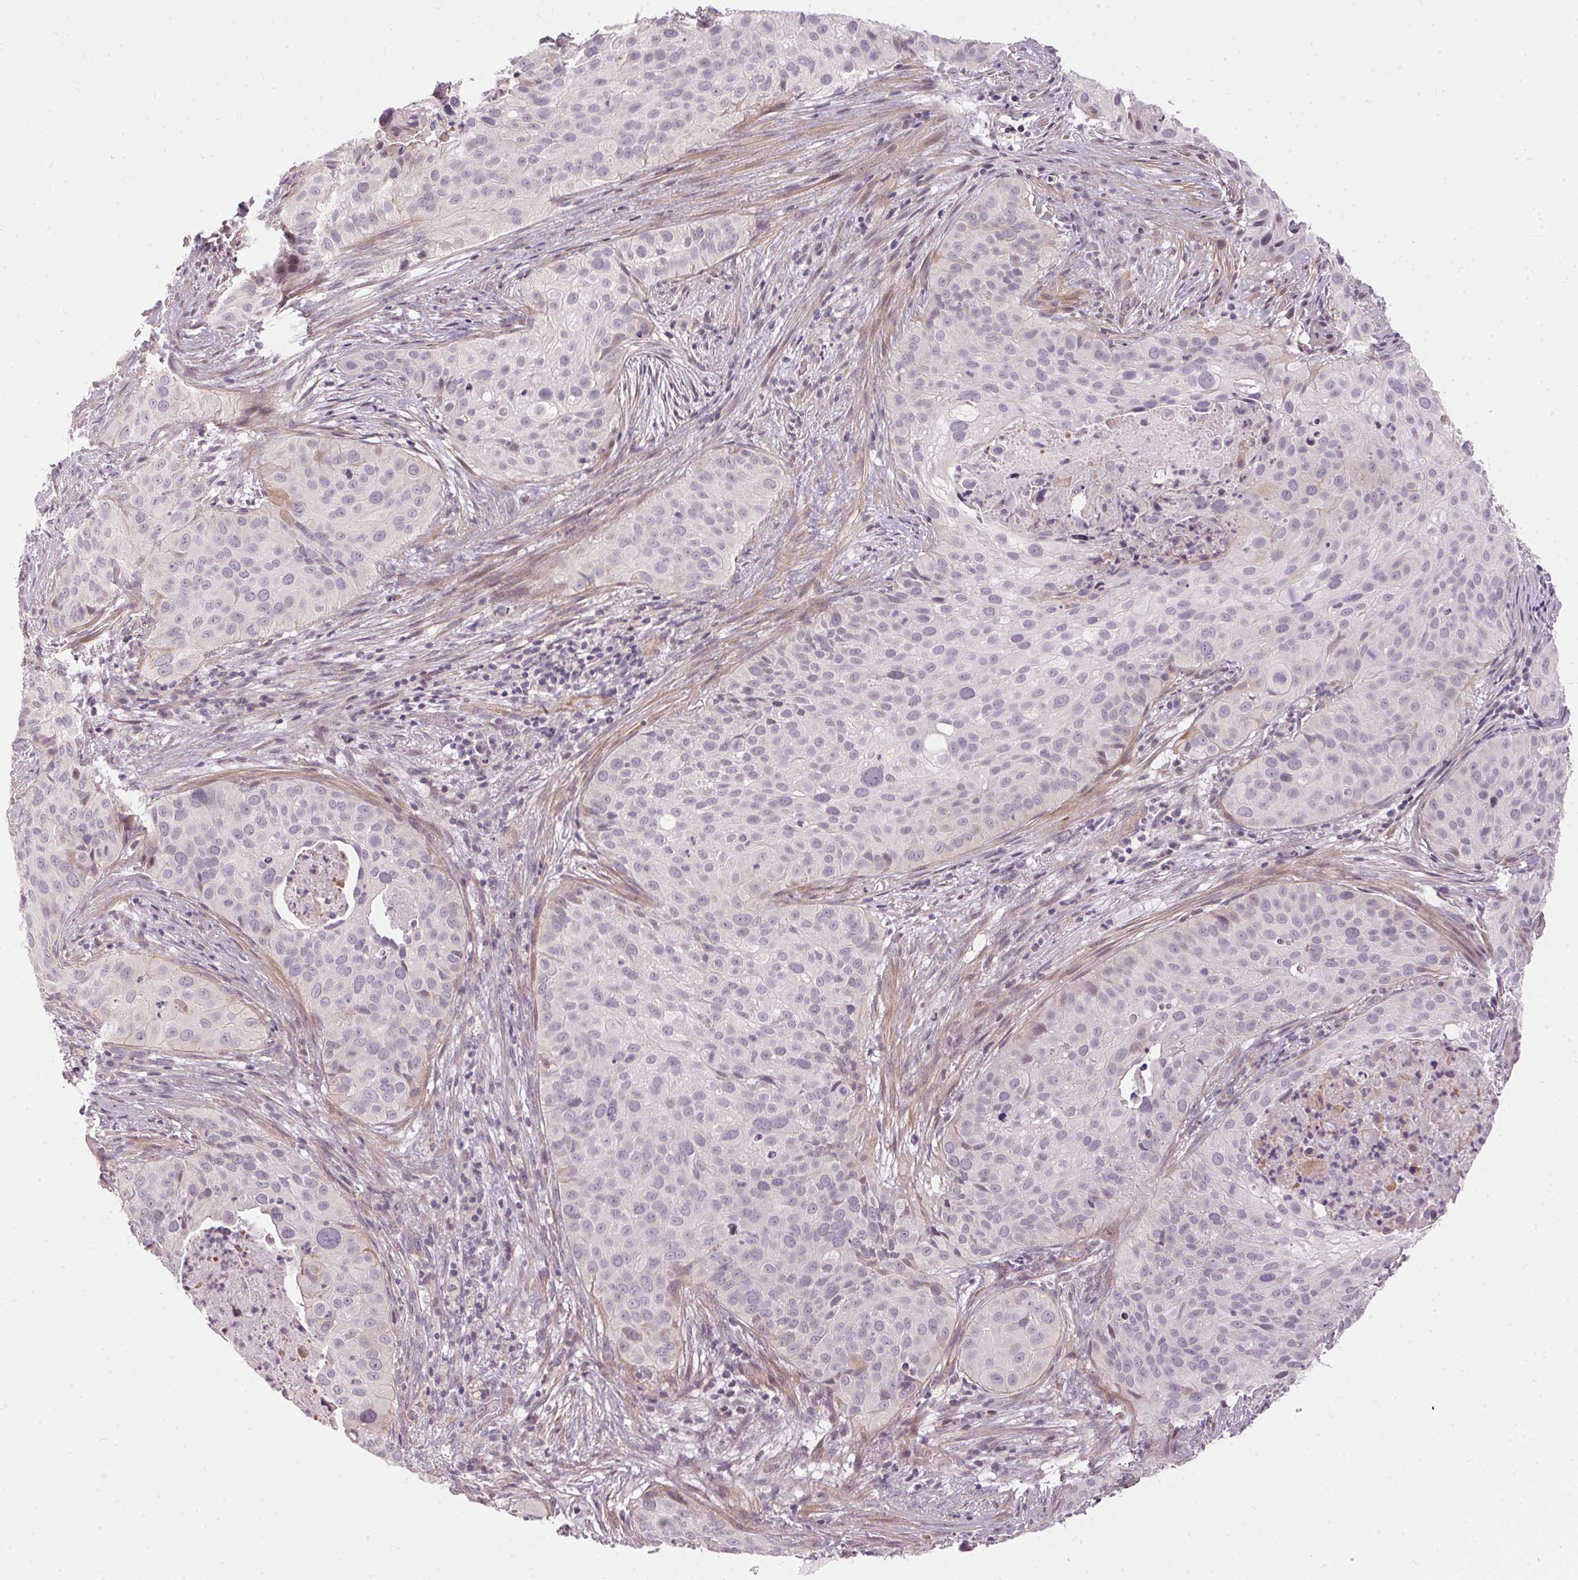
{"staining": {"intensity": "negative", "quantity": "none", "location": "none"}, "tissue": "cervical cancer", "cell_type": "Tumor cells", "image_type": "cancer", "snomed": [{"axis": "morphology", "description": "Squamous cell carcinoma, NOS"}, {"axis": "topography", "description": "Cervix"}], "caption": "Tumor cells are negative for protein expression in human cervical cancer (squamous cell carcinoma).", "gene": "GDAP1L1", "patient": {"sex": "female", "age": 38}}